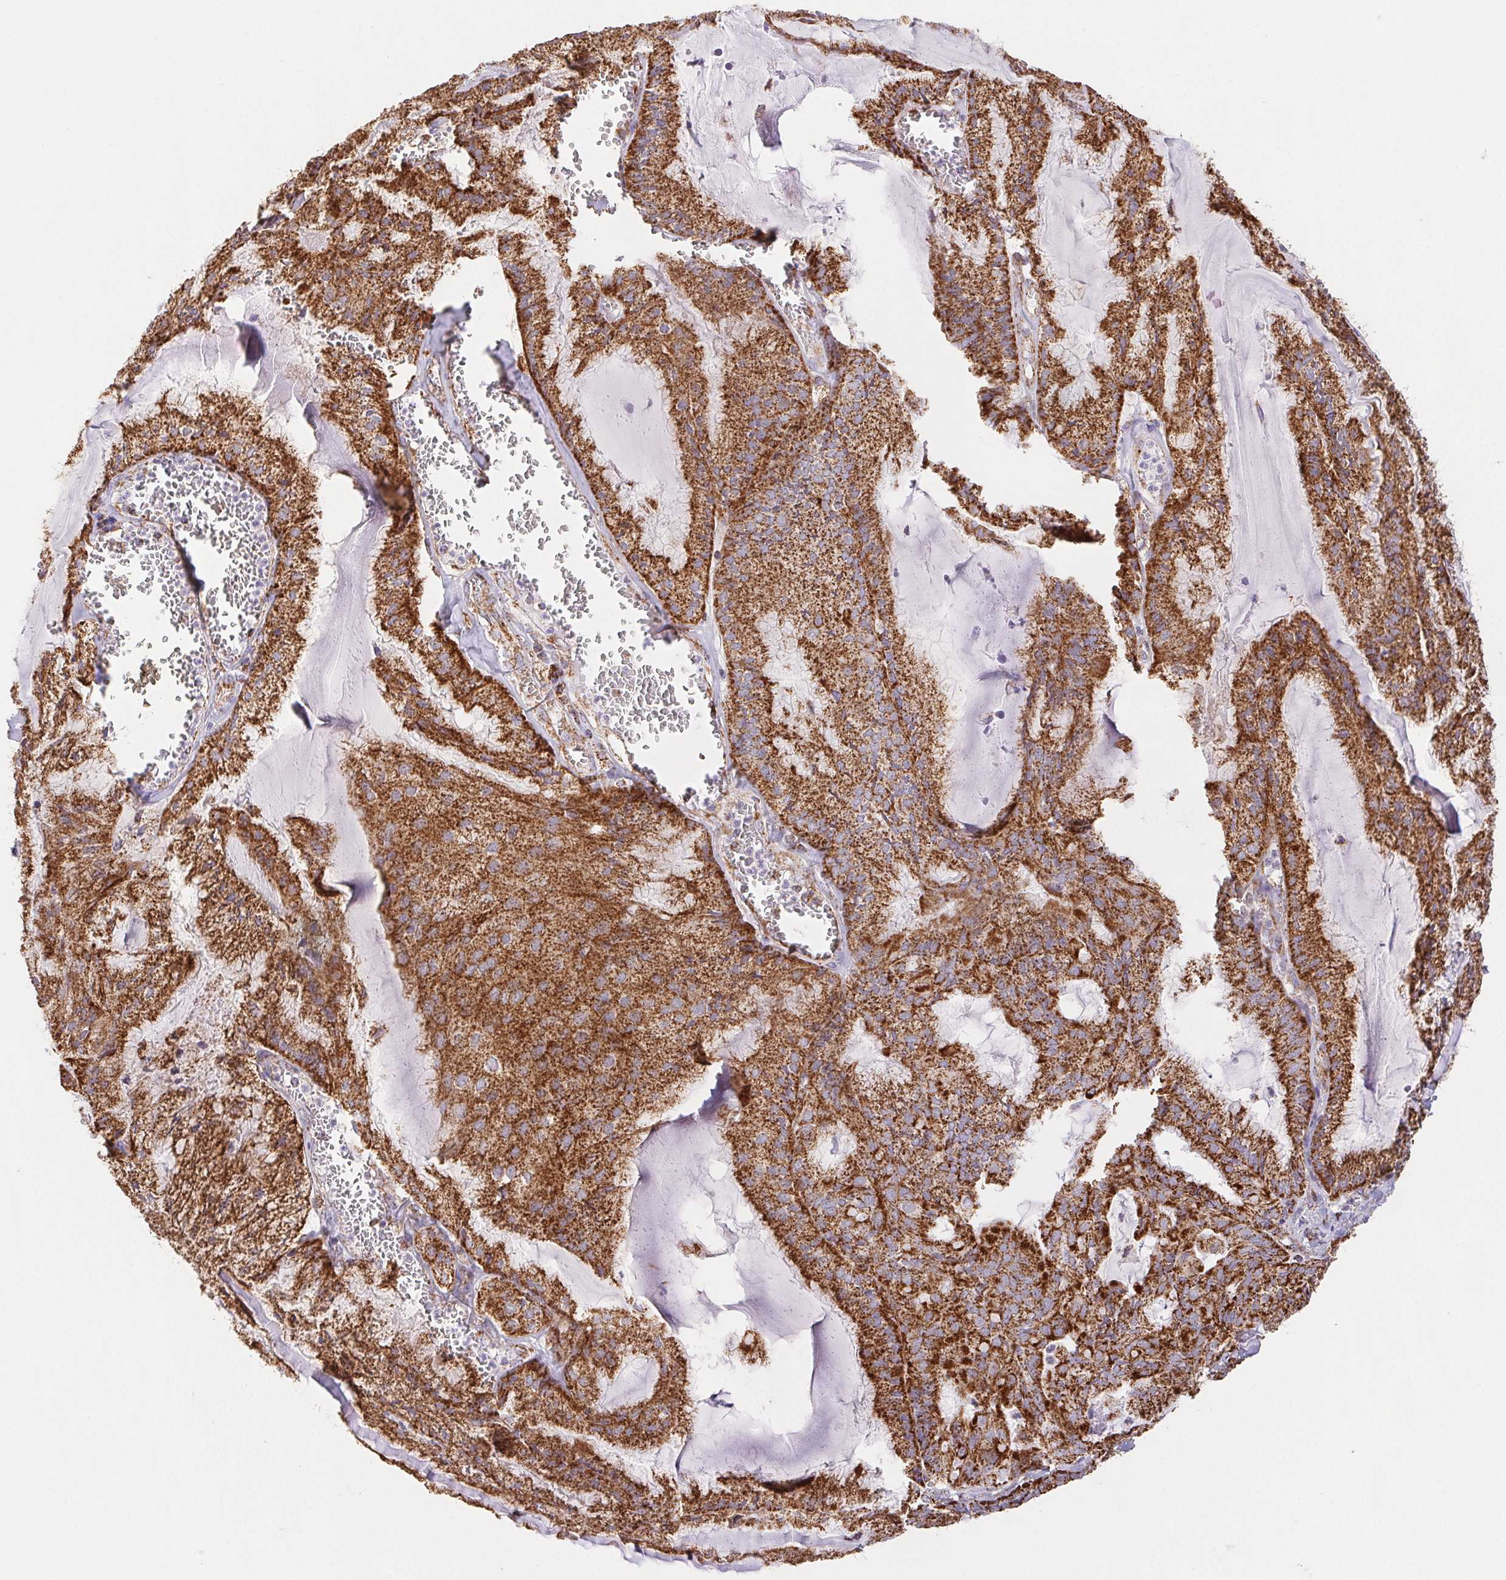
{"staining": {"intensity": "strong", "quantity": ">75%", "location": "cytoplasmic/membranous"}, "tissue": "endometrial cancer", "cell_type": "Tumor cells", "image_type": "cancer", "snomed": [{"axis": "morphology", "description": "Carcinoma, NOS"}, {"axis": "topography", "description": "Endometrium"}], "caption": "Endometrial carcinoma tissue reveals strong cytoplasmic/membranous expression in about >75% of tumor cells The protein is shown in brown color, while the nuclei are stained blue.", "gene": "NIPSNAP2", "patient": {"sex": "female", "age": 62}}